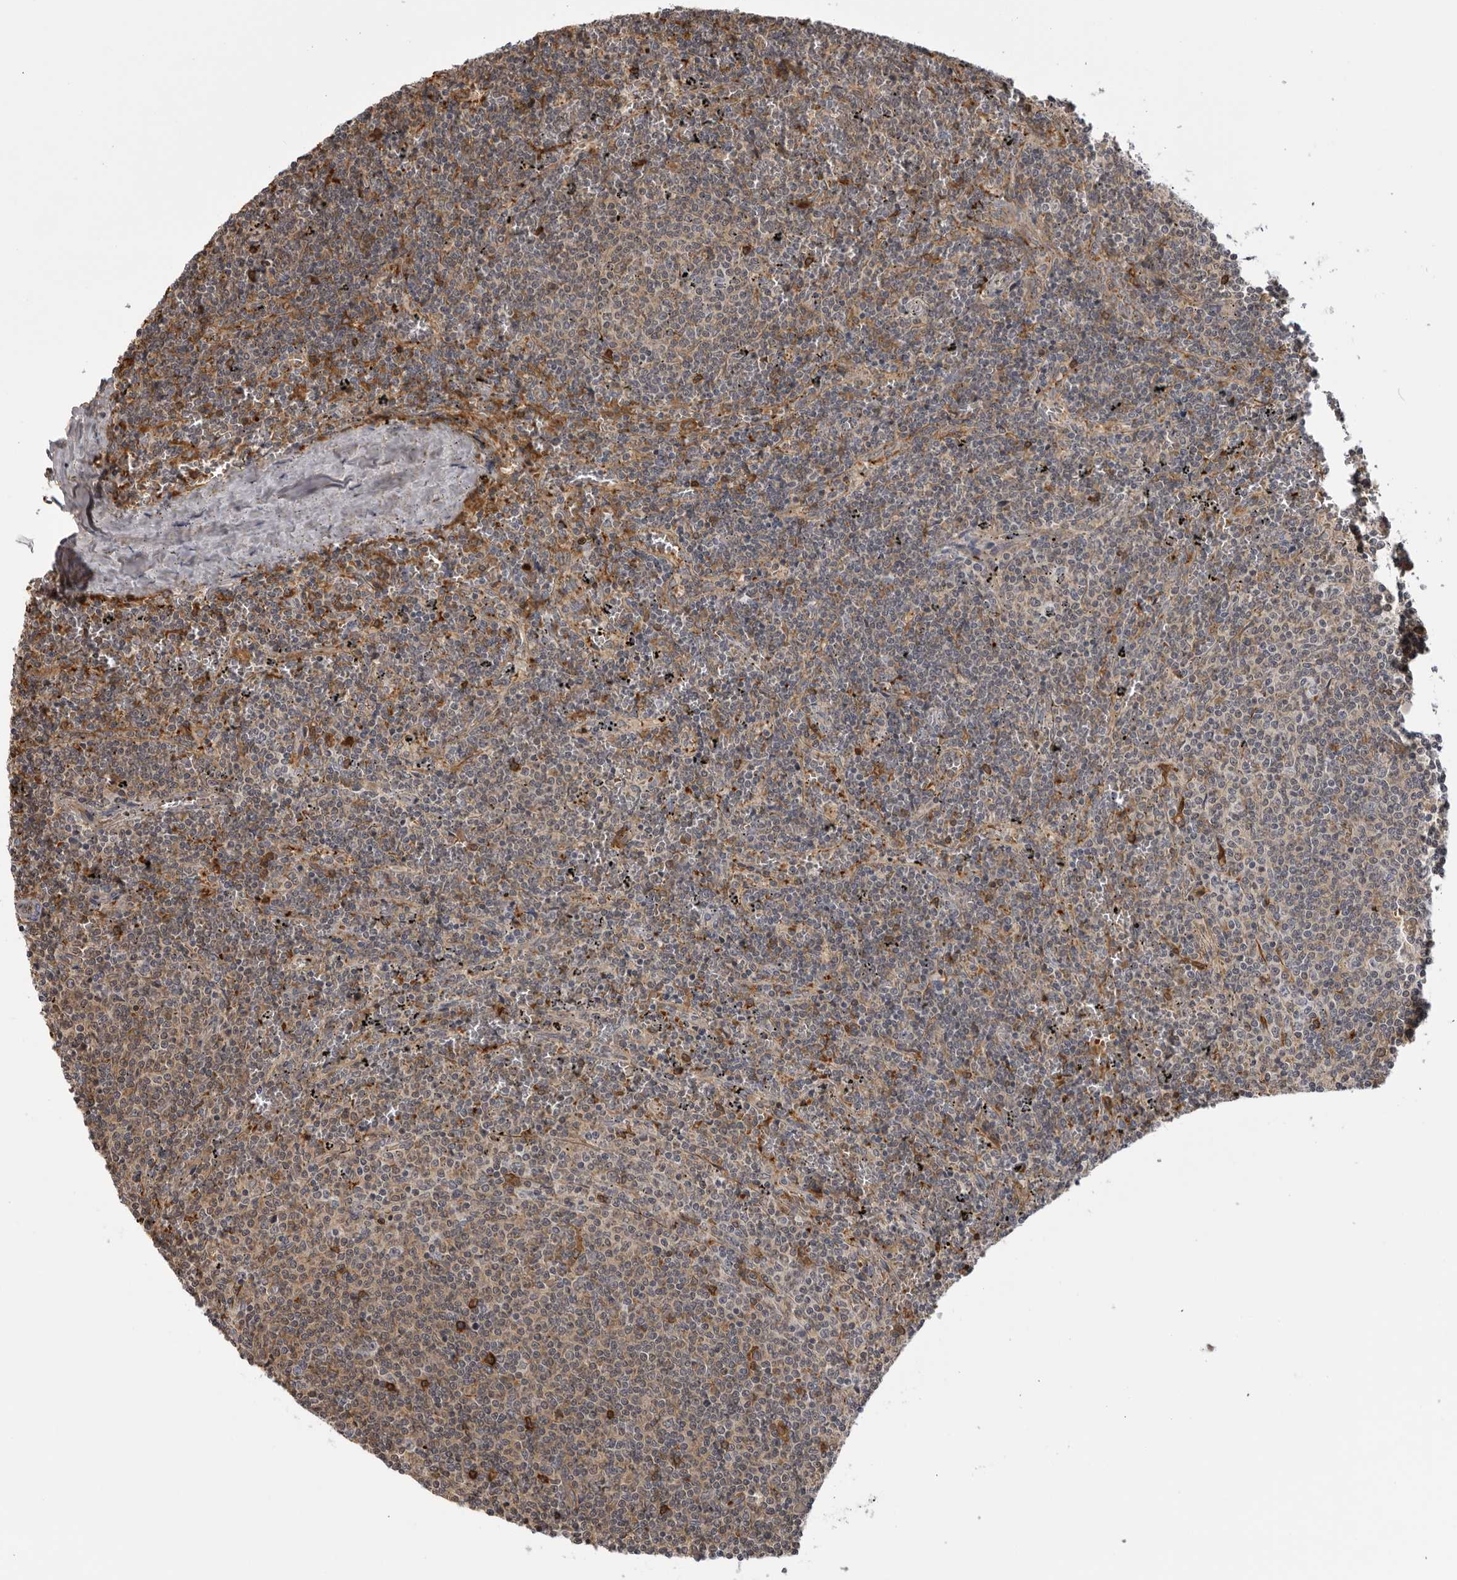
{"staining": {"intensity": "negative", "quantity": "none", "location": "none"}, "tissue": "lymphoma", "cell_type": "Tumor cells", "image_type": "cancer", "snomed": [{"axis": "morphology", "description": "Malignant lymphoma, non-Hodgkin's type, Low grade"}, {"axis": "topography", "description": "Spleen"}], "caption": "Human low-grade malignant lymphoma, non-Hodgkin's type stained for a protein using immunohistochemistry (IHC) shows no positivity in tumor cells.", "gene": "PLEKHF2", "patient": {"sex": "female", "age": 50}}